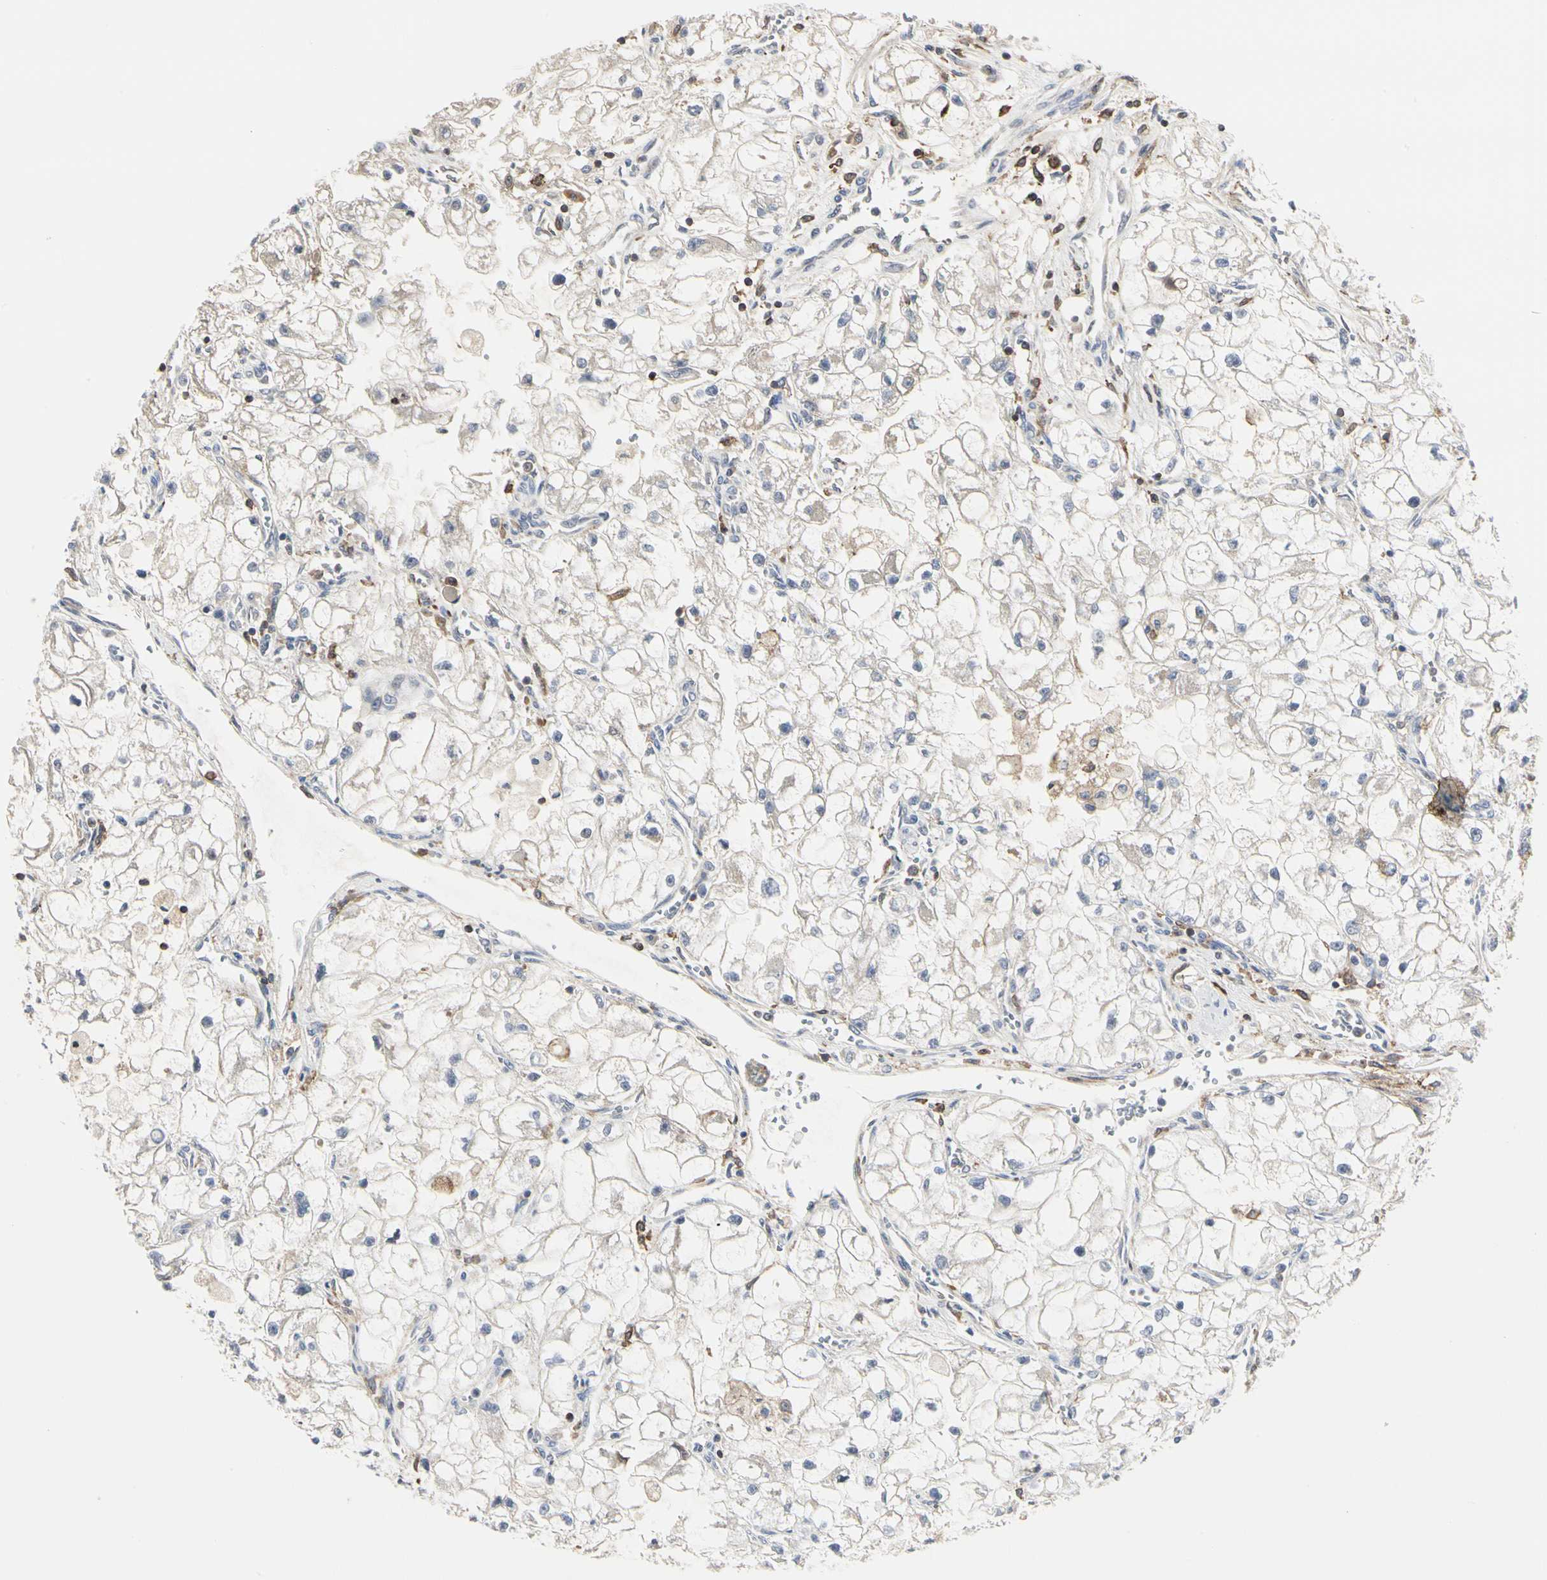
{"staining": {"intensity": "weak", "quantity": "<25%", "location": "cytoplasmic/membranous"}, "tissue": "renal cancer", "cell_type": "Tumor cells", "image_type": "cancer", "snomed": [{"axis": "morphology", "description": "Adenocarcinoma, NOS"}, {"axis": "topography", "description": "Kidney"}], "caption": "Immunohistochemistry (IHC) histopathology image of neoplastic tissue: human renal adenocarcinoma stained with DAB shows no significant protein staining in tumor cells.", "gene": "NAPG", "patient": {"sex": "female", "age": 70}}